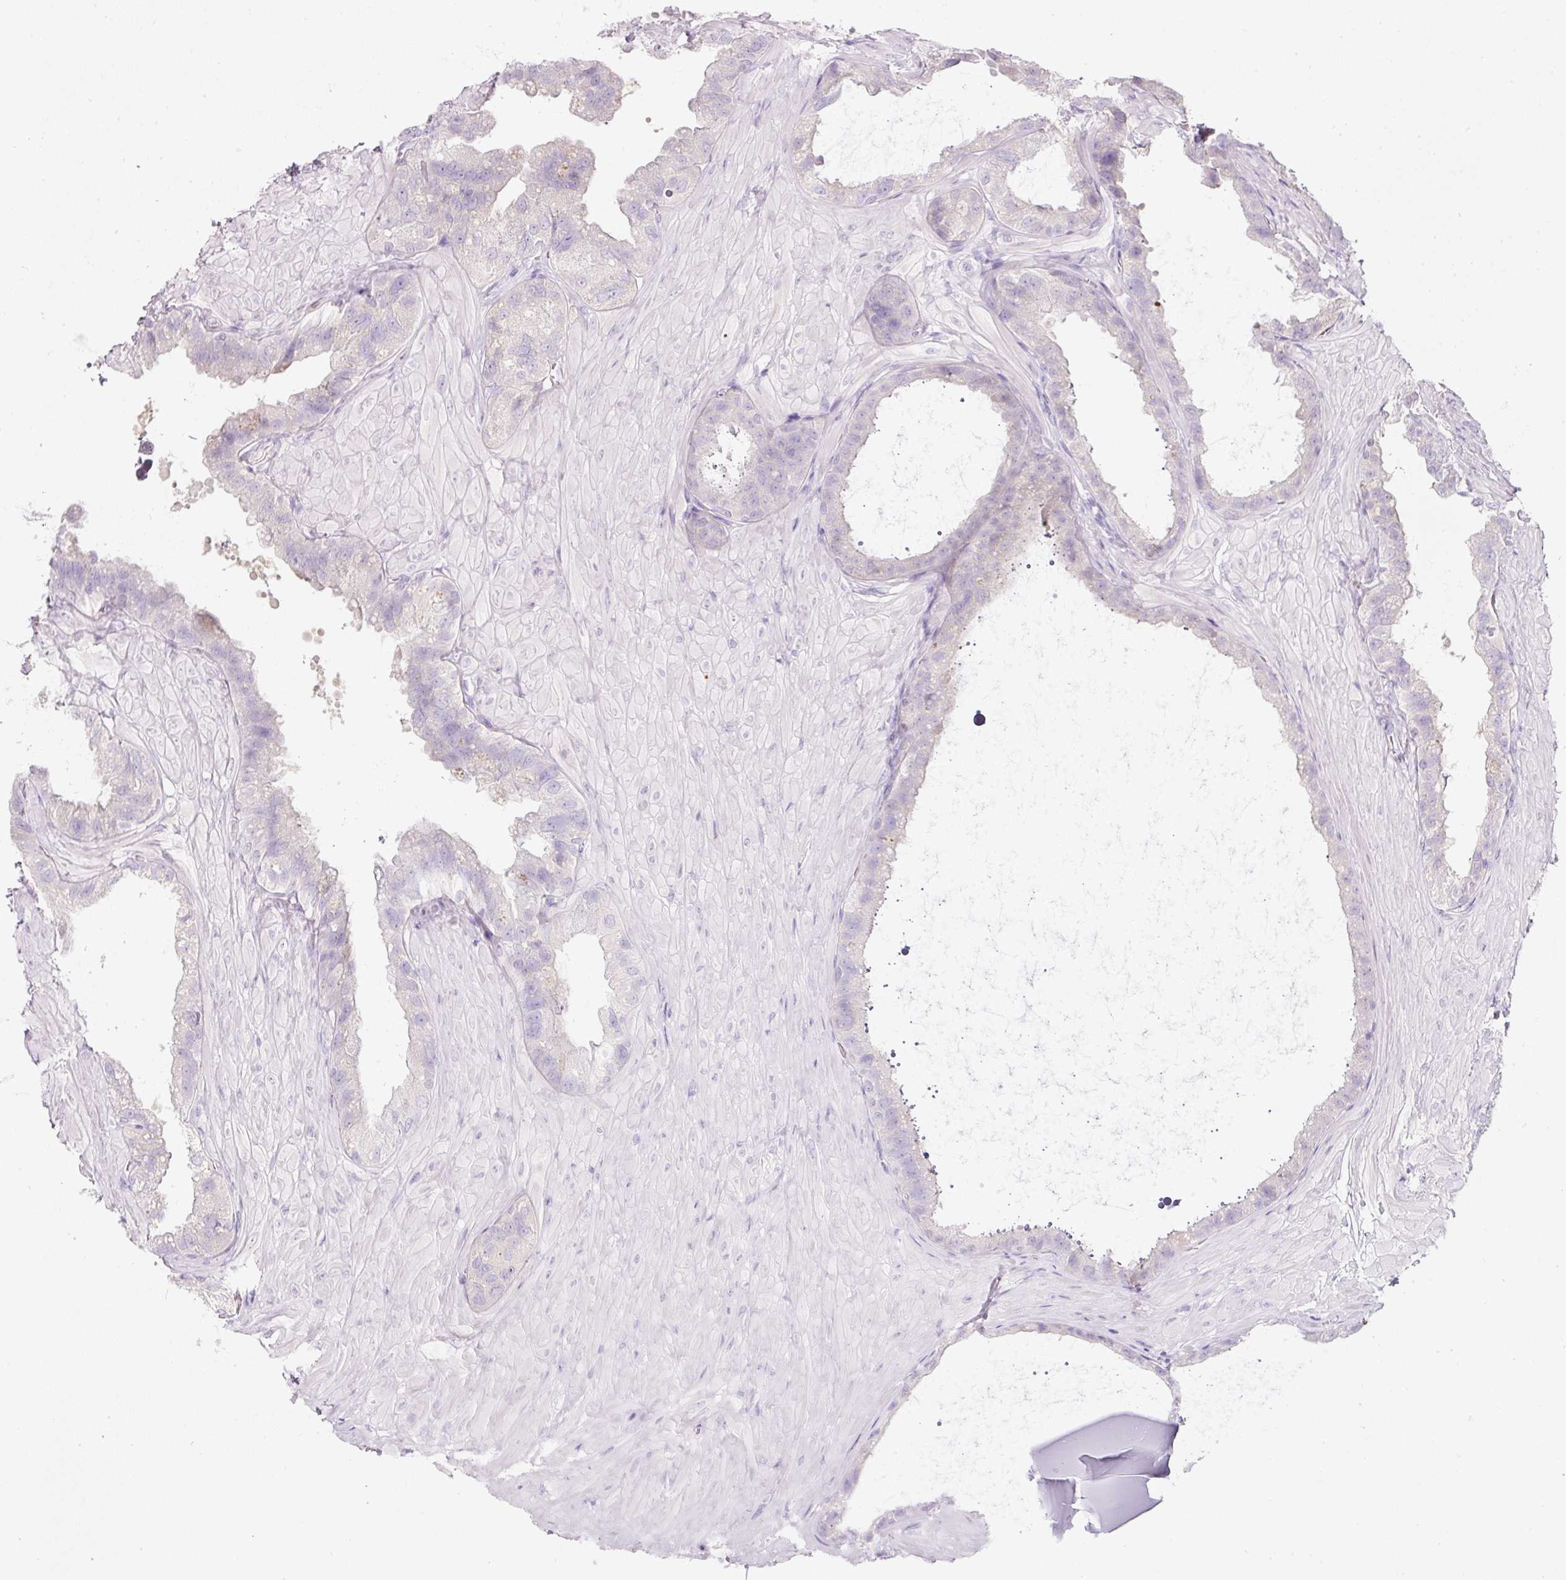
{"staining": {"intensity": "negative", "quantity": "none", "location": "none"}, "tissue": "seminal vesicle", "cell_type": "Glandular cells", "image_type": "normal", "snomed": [{"axis": "morphology", "description": "Normal tissue, NOS"}, {"axis": "topography", "description": "Seminal veicle"}, {"axis": "topography", "description": "Peripheral nerve tissue"}], "caption": "Glandular cells show no significant protein staining in normal seminal vesicle.", "gene": "SLC2A2", "patient": {"sex": "male", "age": 76}}